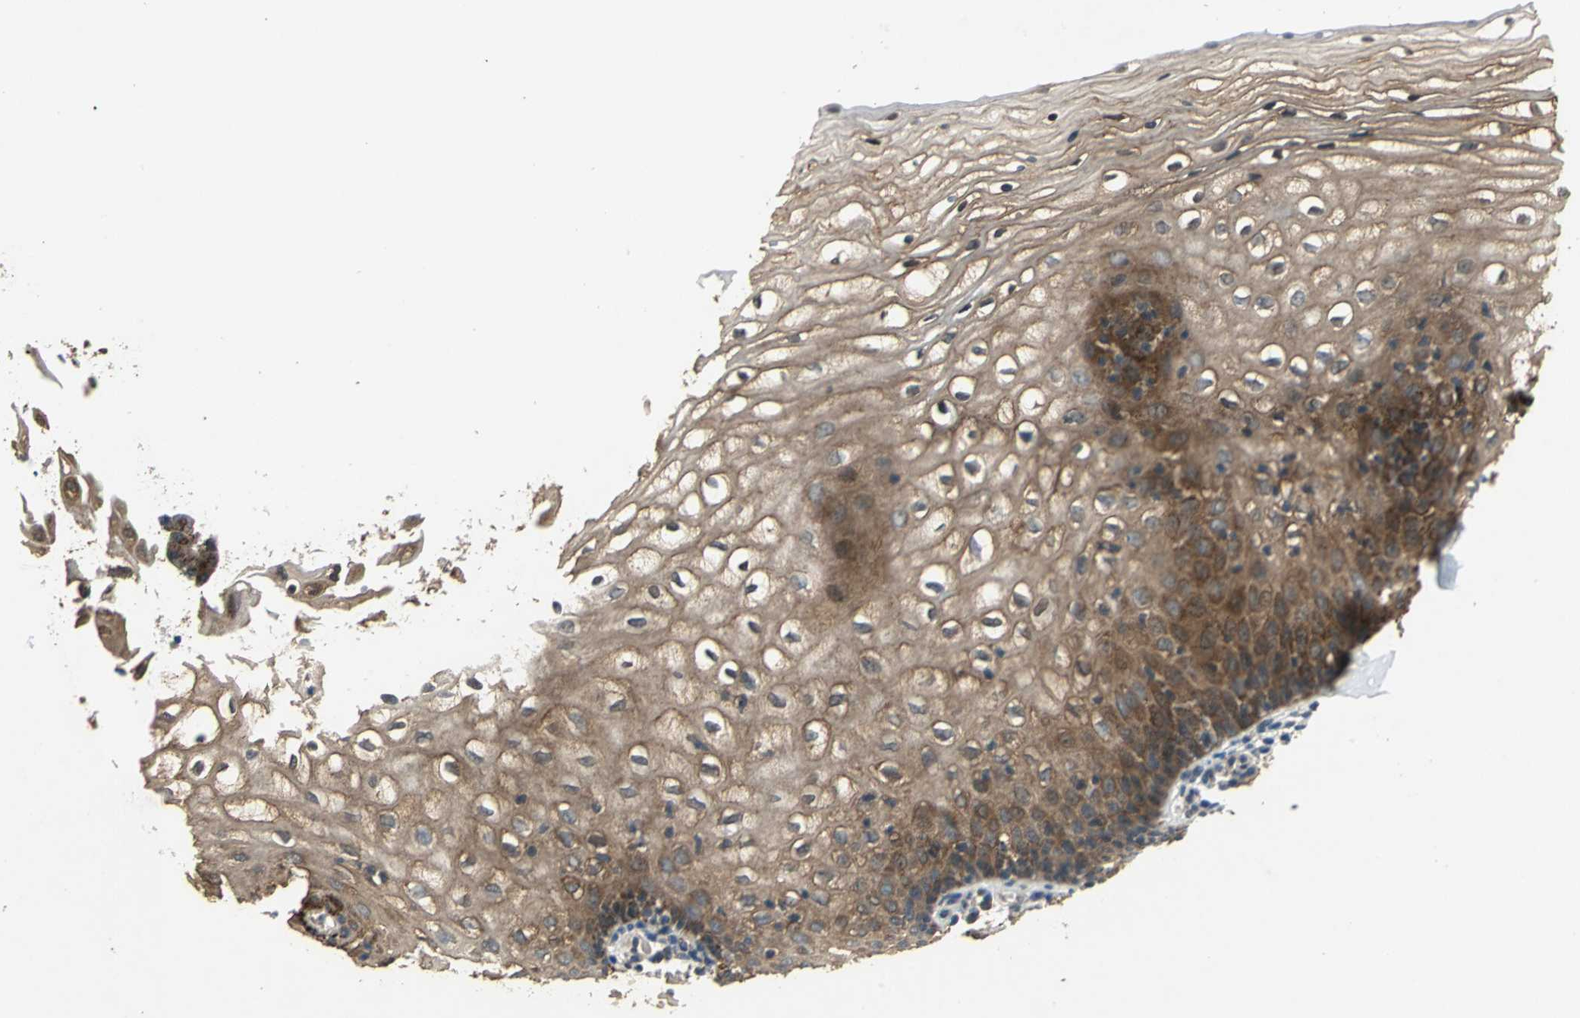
{"staining": {"intensity": "strong", "quantity": ">75%", "location": "cytoplasmic/membranous"}, "tissue": "vagina", "cell_type": "Squamous epithelial cells", "image_type": "normal", "snomed": [{"axis": "morphology", "description": "Normal tissue, NOS"}, {"axis": "topography", "description": "Vagina"}], "caption": "A high amount of strong cytoplasmic/membranous positivity is present in approximately >75% of squamous epithelial cells in benign vagina. The protein of interest is shown in brown color, while the nuclei are stained blue.", "gene": "NFKBIE", "patient": {"sex": "female", "age": 34}}